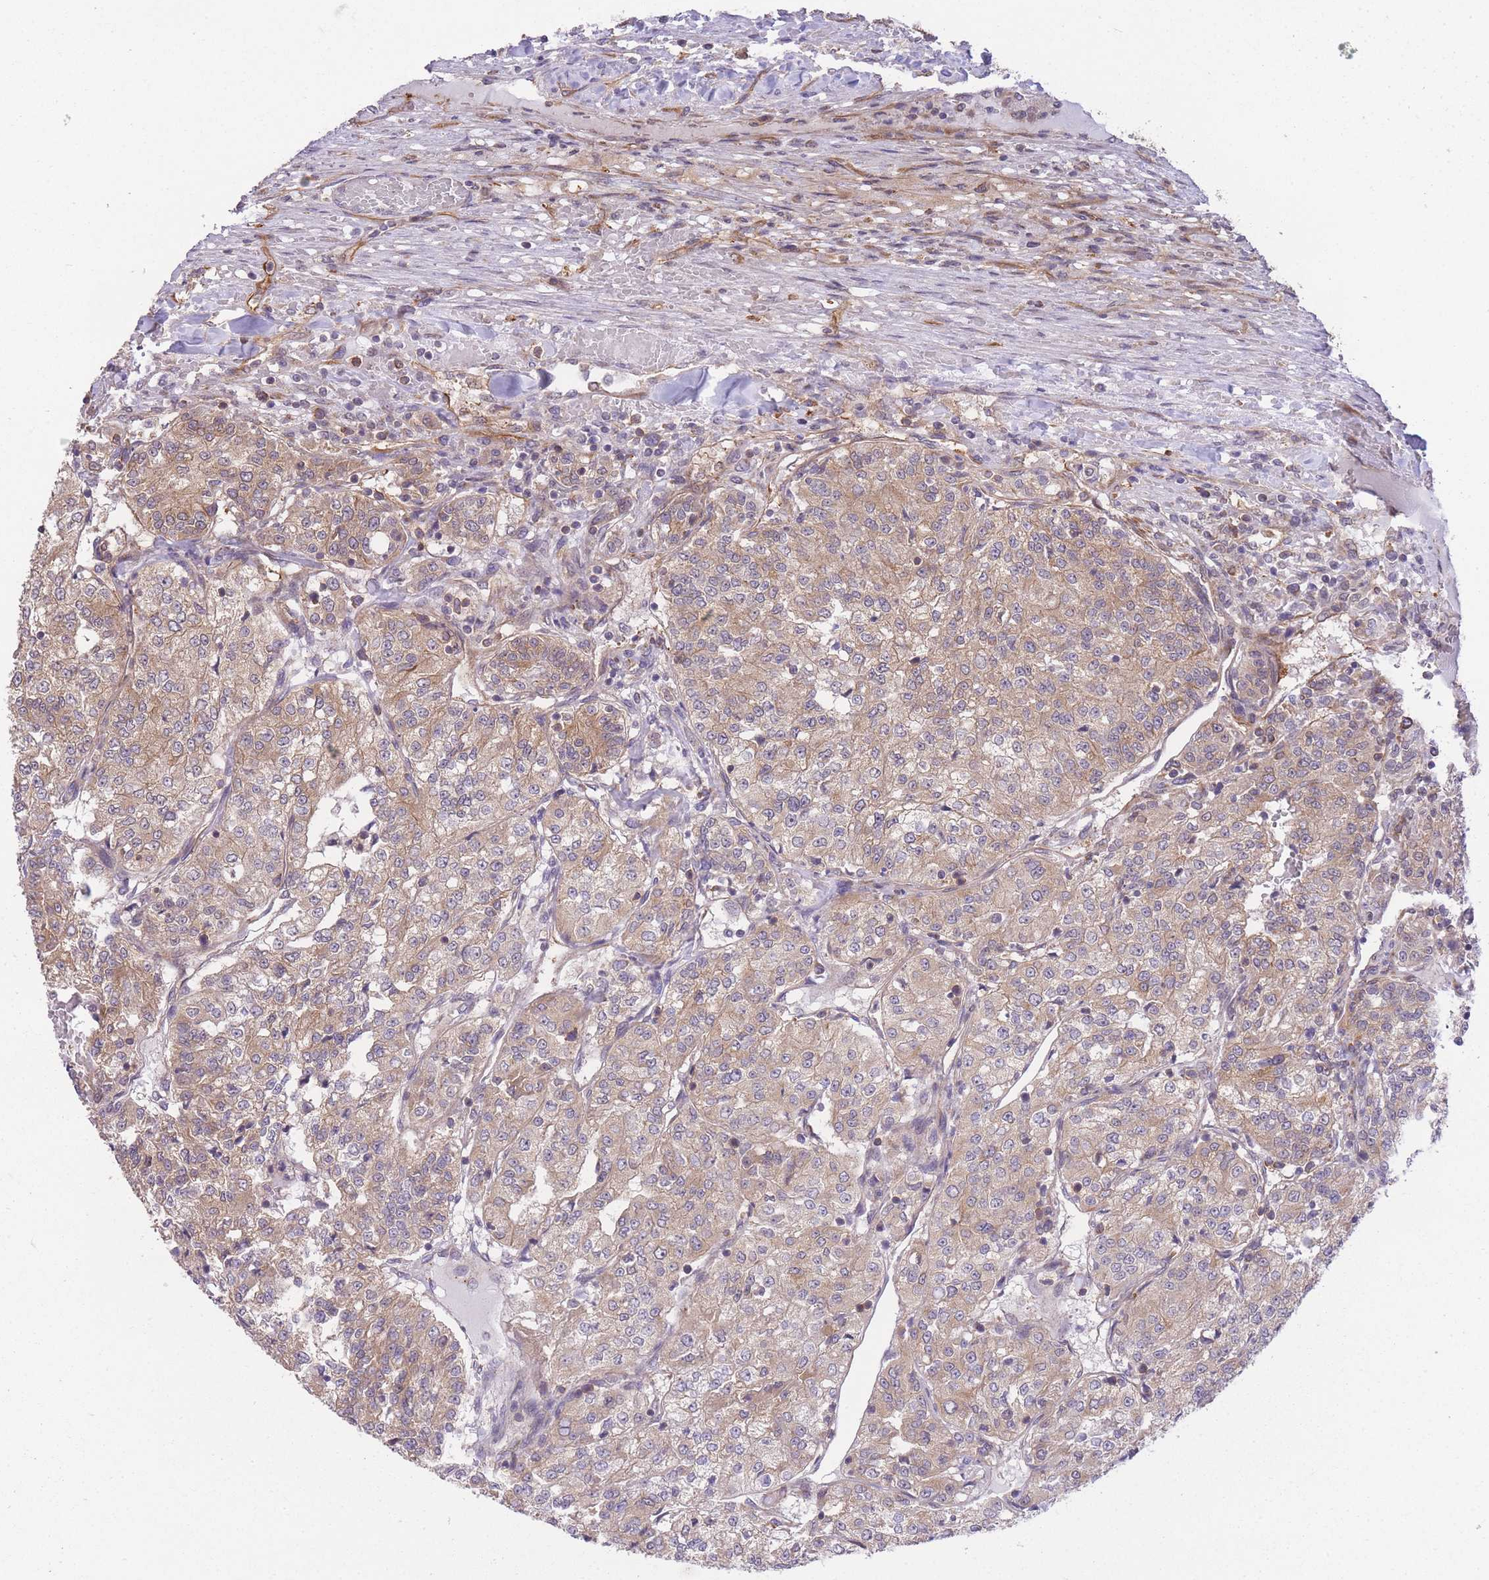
{"staining": {"intensity": "moderate", "quantity": ">75%", "location": "cytoplasmic/membranous"}, "tissue": "renal cancer", "cell_type": "Tumor cells", "image_type": "cancer", "snomed": [{"axis": "morphology", "description": "Adenocarcinoma, NOS"}, {"axis": "topography", "description": "Kidney"}], "caption": "Protein expression analysis of human renal adenocarcinoma reveals moderate cytoplasmic/membranous positivity in about >75% of tumor cells. (DAB = brown stain, brightfield microscopy at high magnification).", "gene": "EXOSC8", "patient": {"sex": "female", "age": 63}}